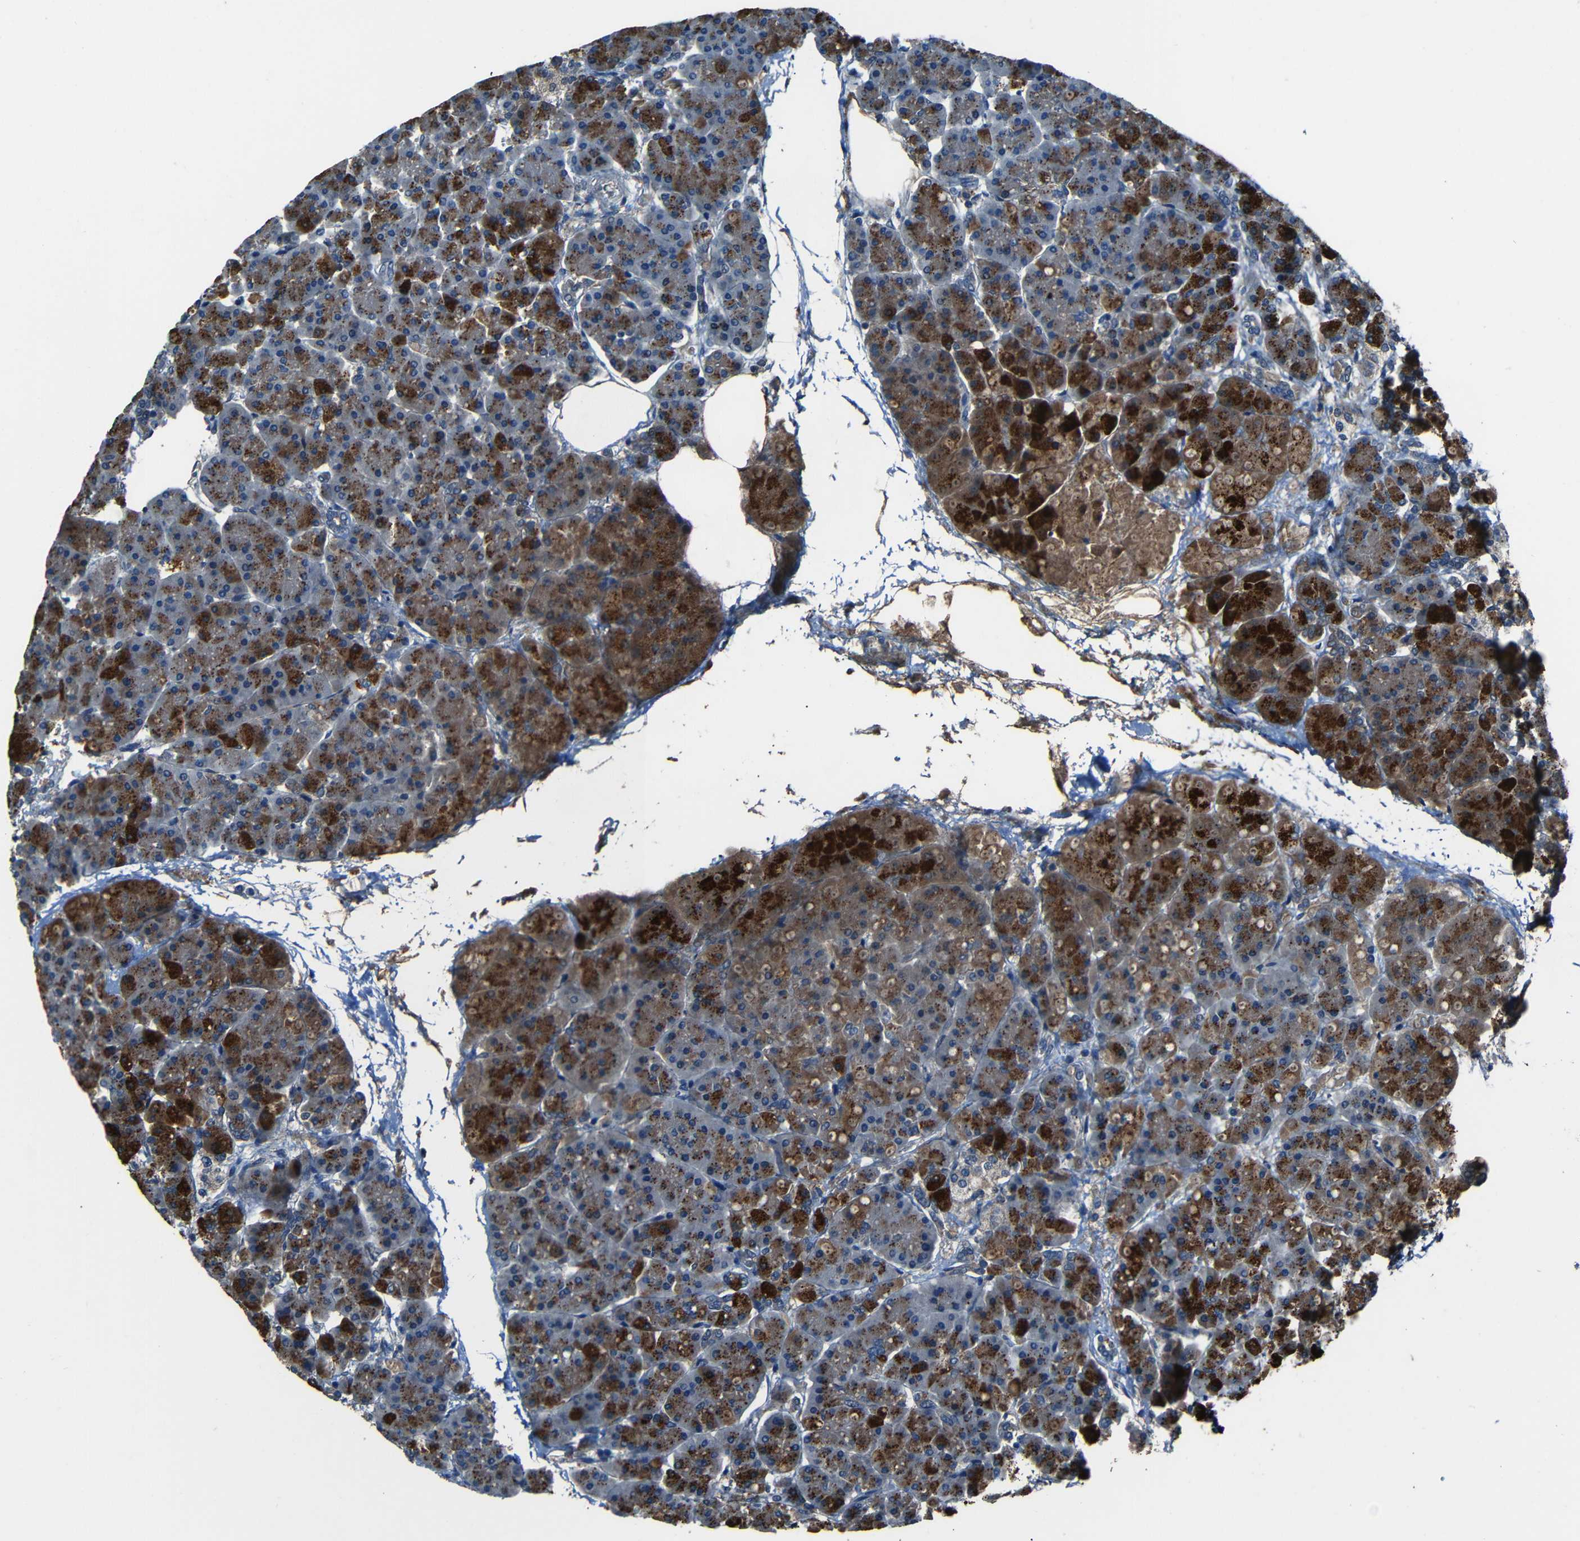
{"staining": {"intensity": "strong", "quantity": "<25%", "location": "cytoplasmic/membranous"}, "tissue": "pancreas", "cell_type": "Exocrine glandular cells", "image_type": "normal", "snomed": [{"axis": "morphology", "description": "Normal tissue, NOS"}, {"axis": "topography", "description": "Pancreas"}], "caption": "Brown immunohistochemical staining in unremarkable human pancreas shows strong cytoplasmic/membranous staining in approximately <25% of exocrine glandular cells.", "gene": "SLA", "patient": {"sex": "female", "age": 70}}